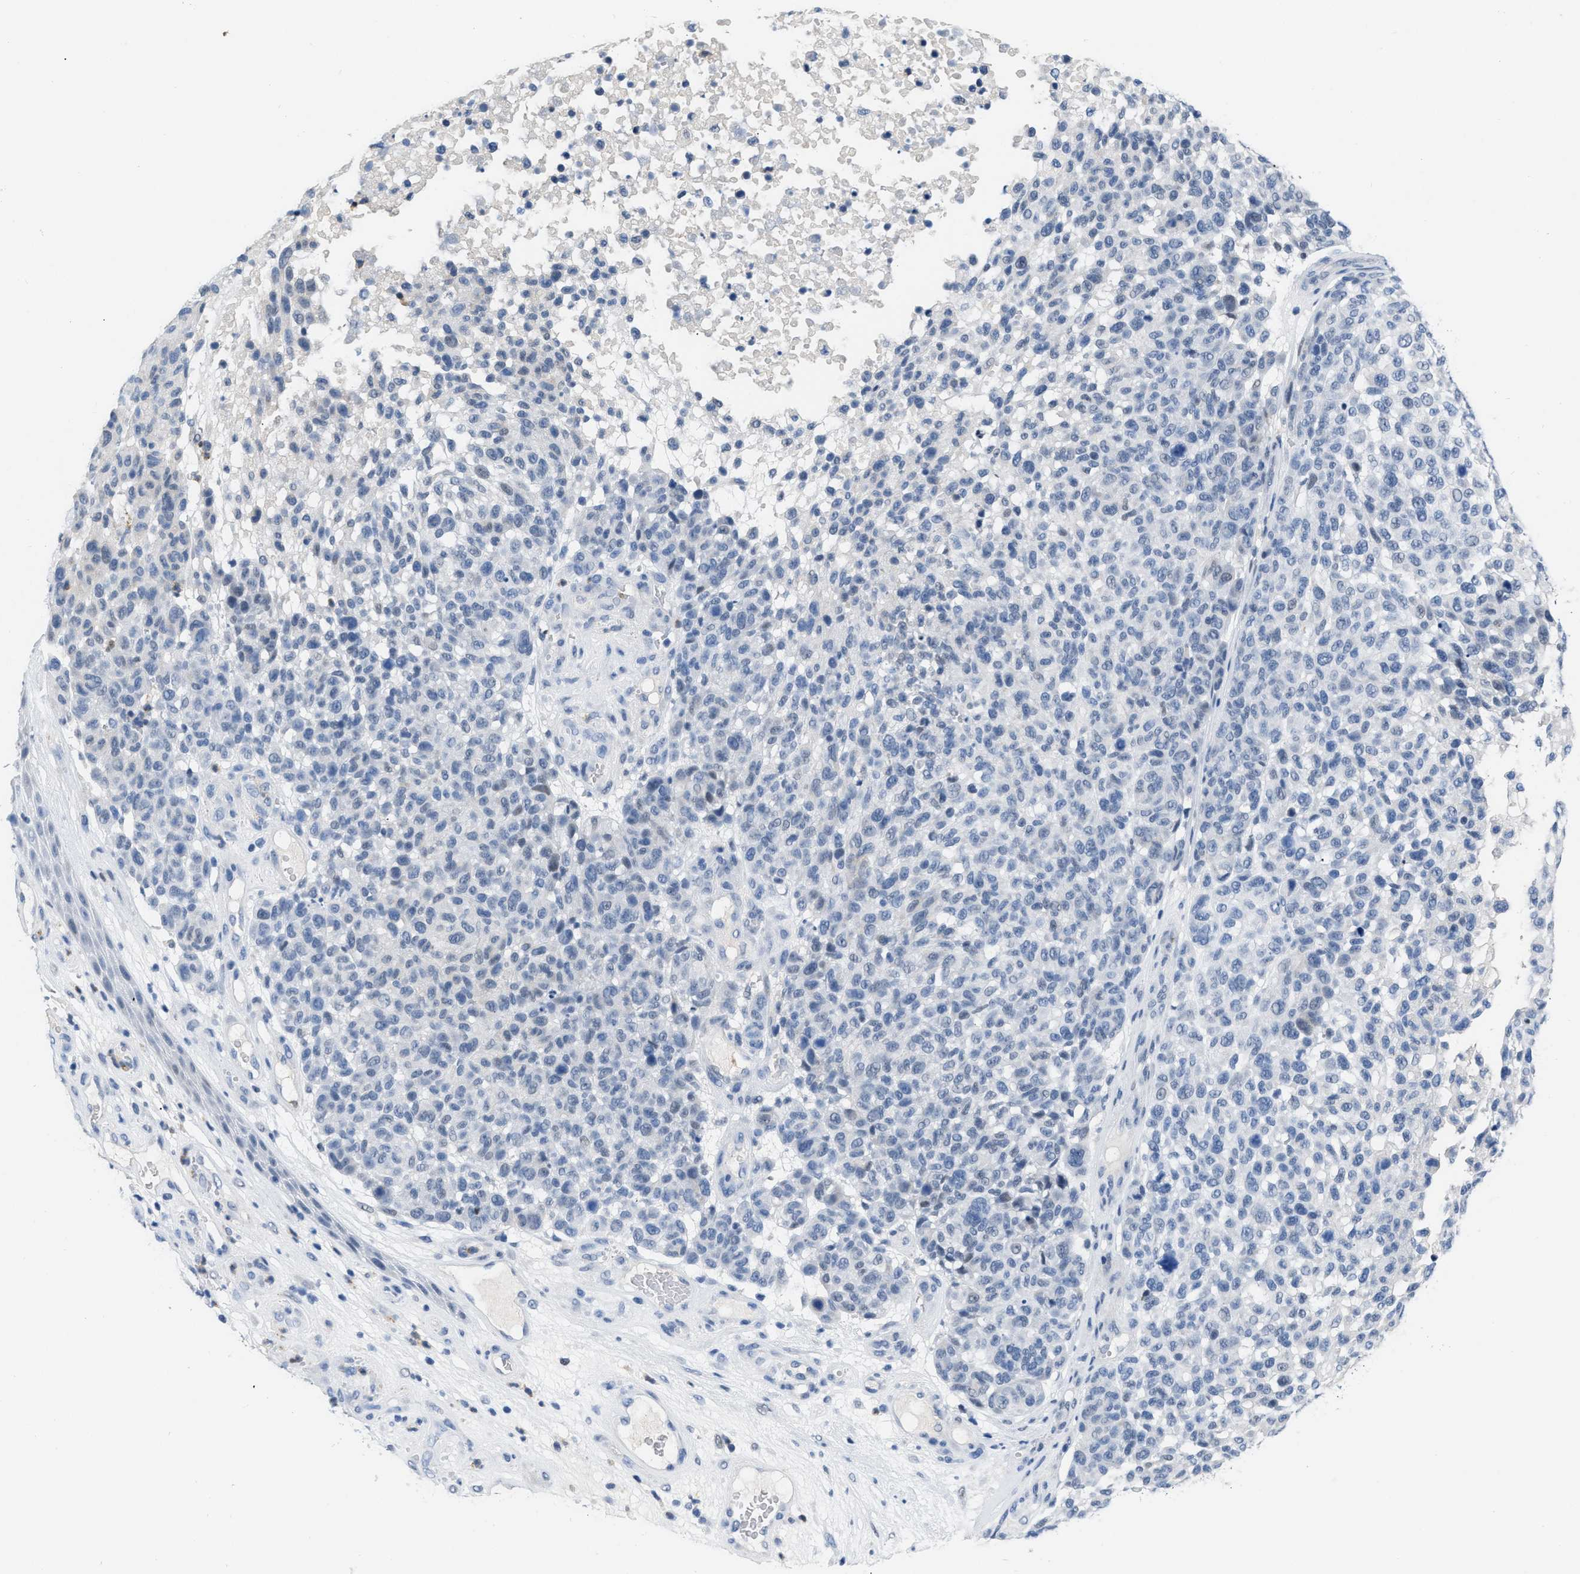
{"staining": {"intensity": "negative", "quantity": "none", "location": "none"}, "tissue": "melanoma", "cell_type": "Tumor cells", "image_type": "cancer", "snomed": [{"axis": "morphology", "description": "Malignant melanoma, NOS"}, {"axis": "topography", "description": "Skin"}], "caption": "Melanoma was stained to show a protein in brown. There is no significant positivity in tumor cells.", "gene": "BOLL", "patient": {"sex": "male", "age": 59}}